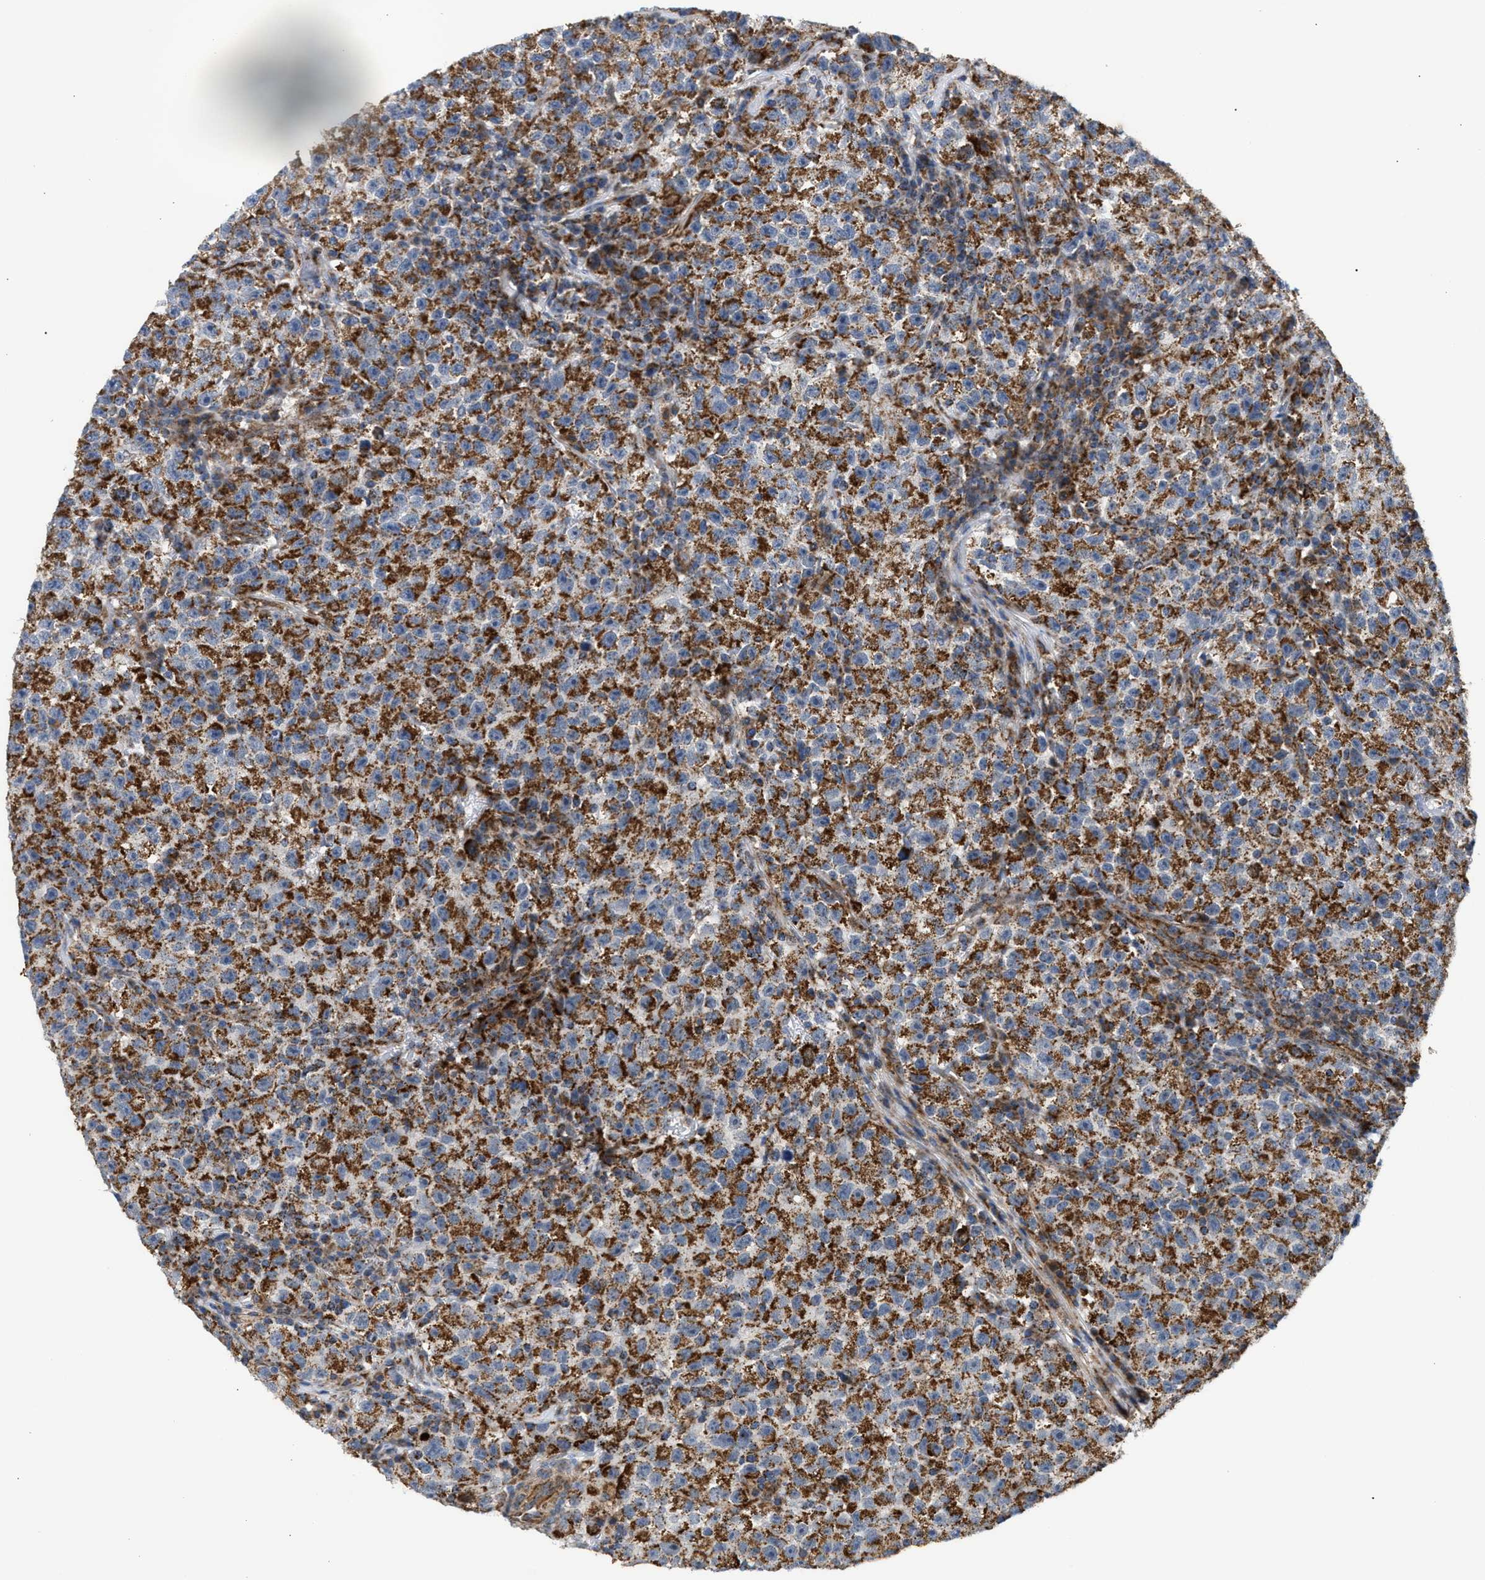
{"staining": {"intensity": "moderate", "quantity": ">75%", "location": "cytoplasmic/membranous"}, "tissue": "testis cancer", "cell_type": "Tumor cells", "image_type": "cancer", "snomed": [{"axis": "morphology", "description": "Seminoma, NOS"}, {"axis": "topography", "description": "Testis"}], "caption": "About >75% of tumor cells in human seminoma (testis) show moderate cytoplasmic/membranous protein positivity as visualized by brown immunohistochemical staining.", "gene": "TACO1", "patient": {"sex": "male", "age": 22}}